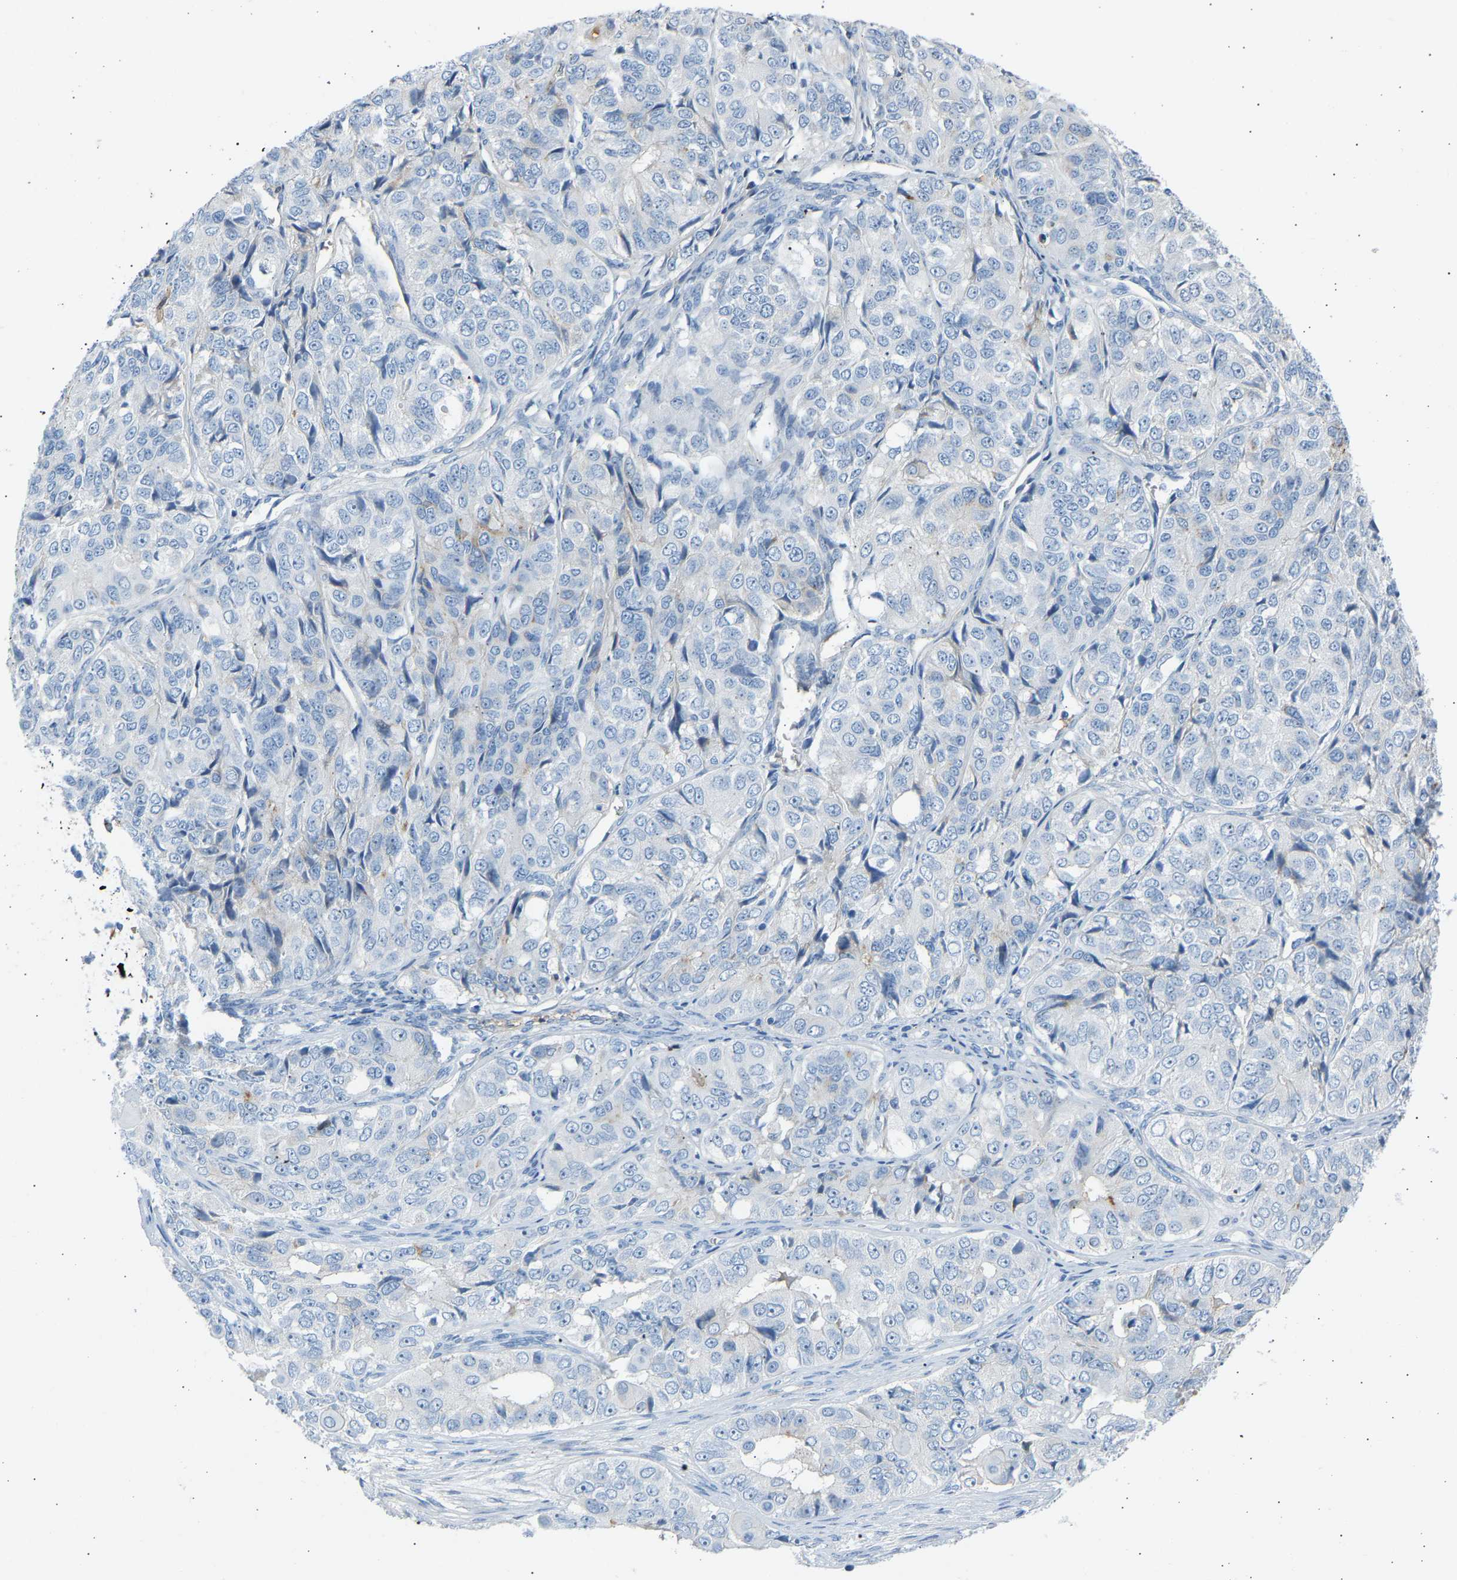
{"staining": {"intensity": "negative", "quantity": "none", "location": "none"}, "tissue": "ovarian cancer", "cell_type": "Tumor cells", "image_type": "cancer", "snomed": [{"axis": "morphology", "description": "Carcinoma, endometroid"}, {"axis": "topography", "description": "Ovary"}], "caption": "Protein analysis of ovarian cancer demonstrates no significant staining in tumor cells.", "gene": "GNAS", "patient": {"sex": "female", "age": 51}}